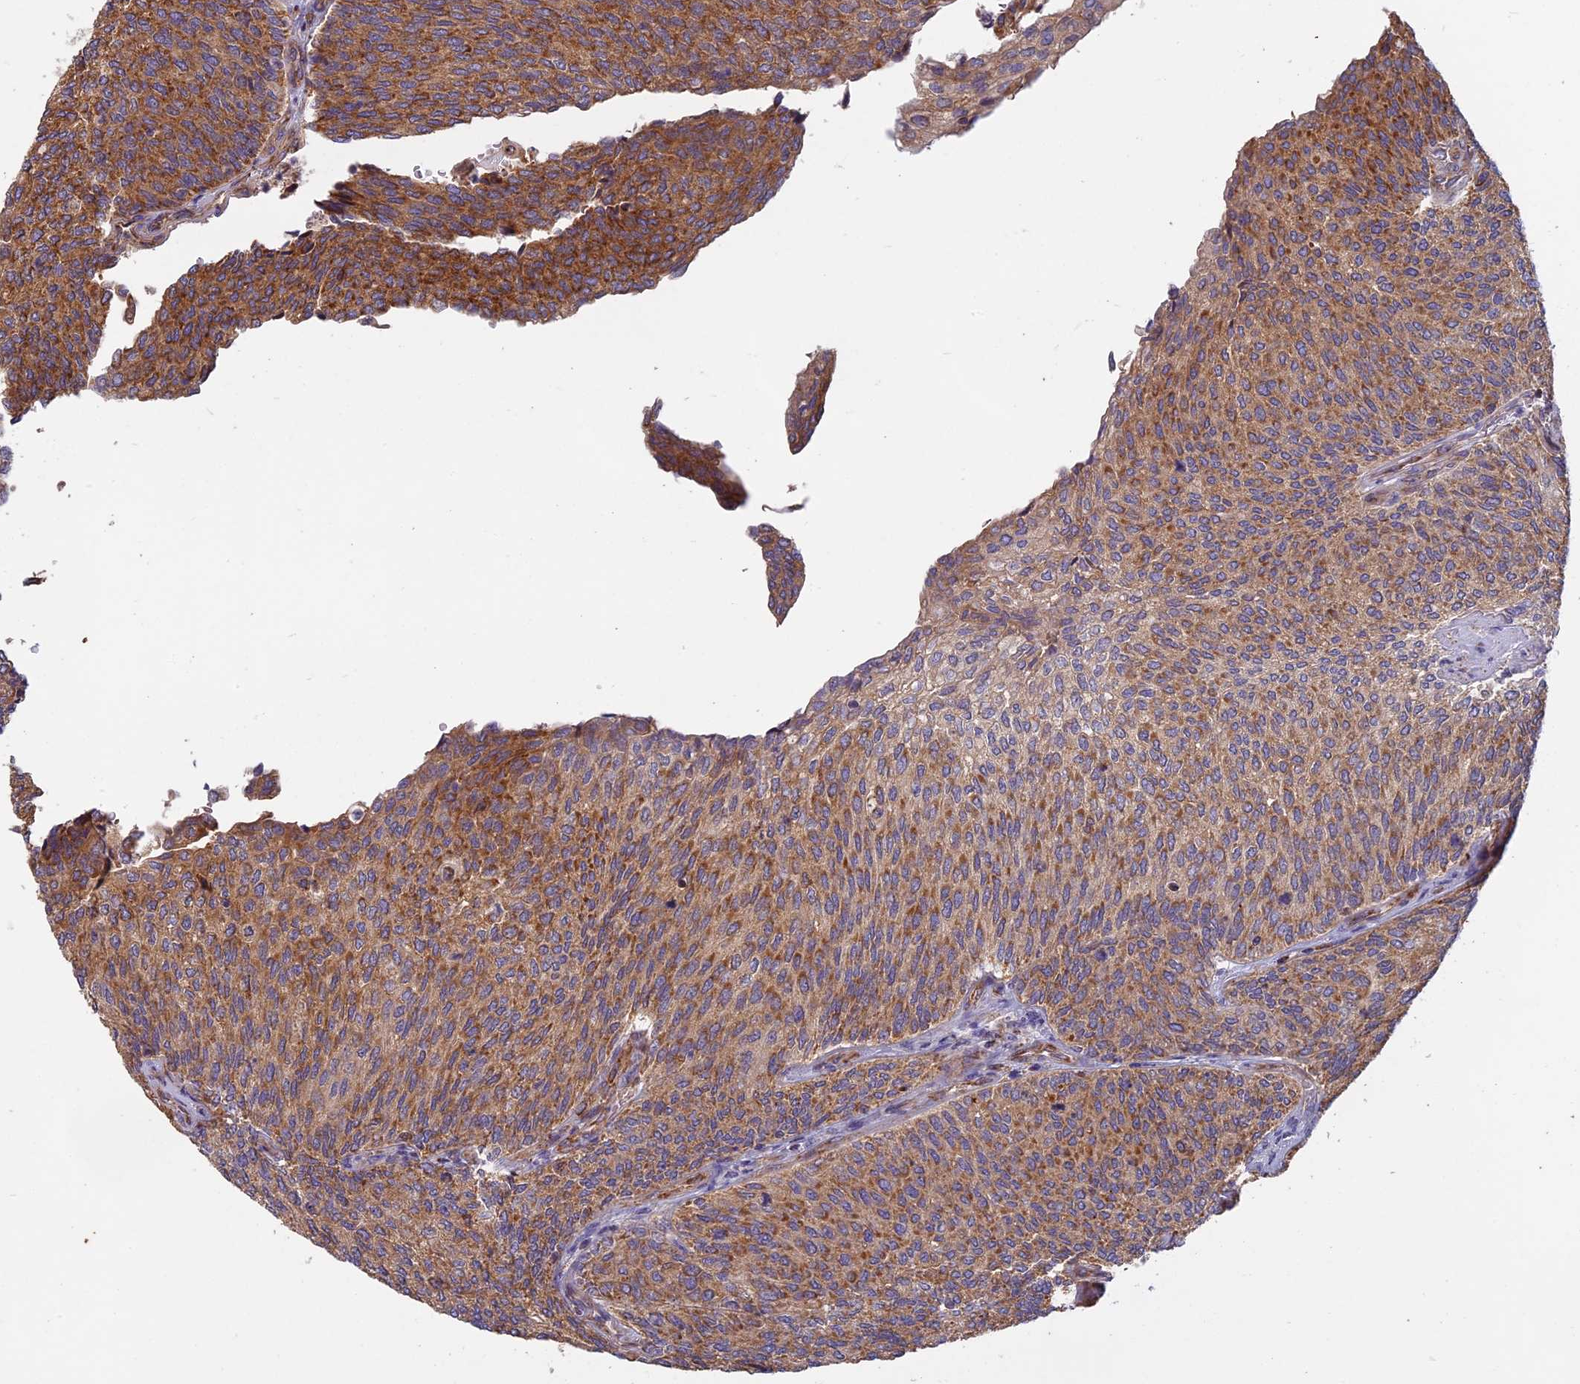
{"staining": {"intensity": "moderate", "quantity": ">75%", "location": "cytoplasmic/membranous"}, "tissue": "urothelial cancer", "cell_type": "Tumor cells", "image_type": "cancer", "snomed": [{"axis": "morphology", "description": "Urothelial carcinoma, Low grade"}, {"axis": "topography", "description": "Urinary bladder"}], "caption": "Low-grade urothelial carcinoma stained with a protein marker shows moderate staining in tumor cells.", "gene": "EDAR", "patient": {"sex": "female", "age": 79}}